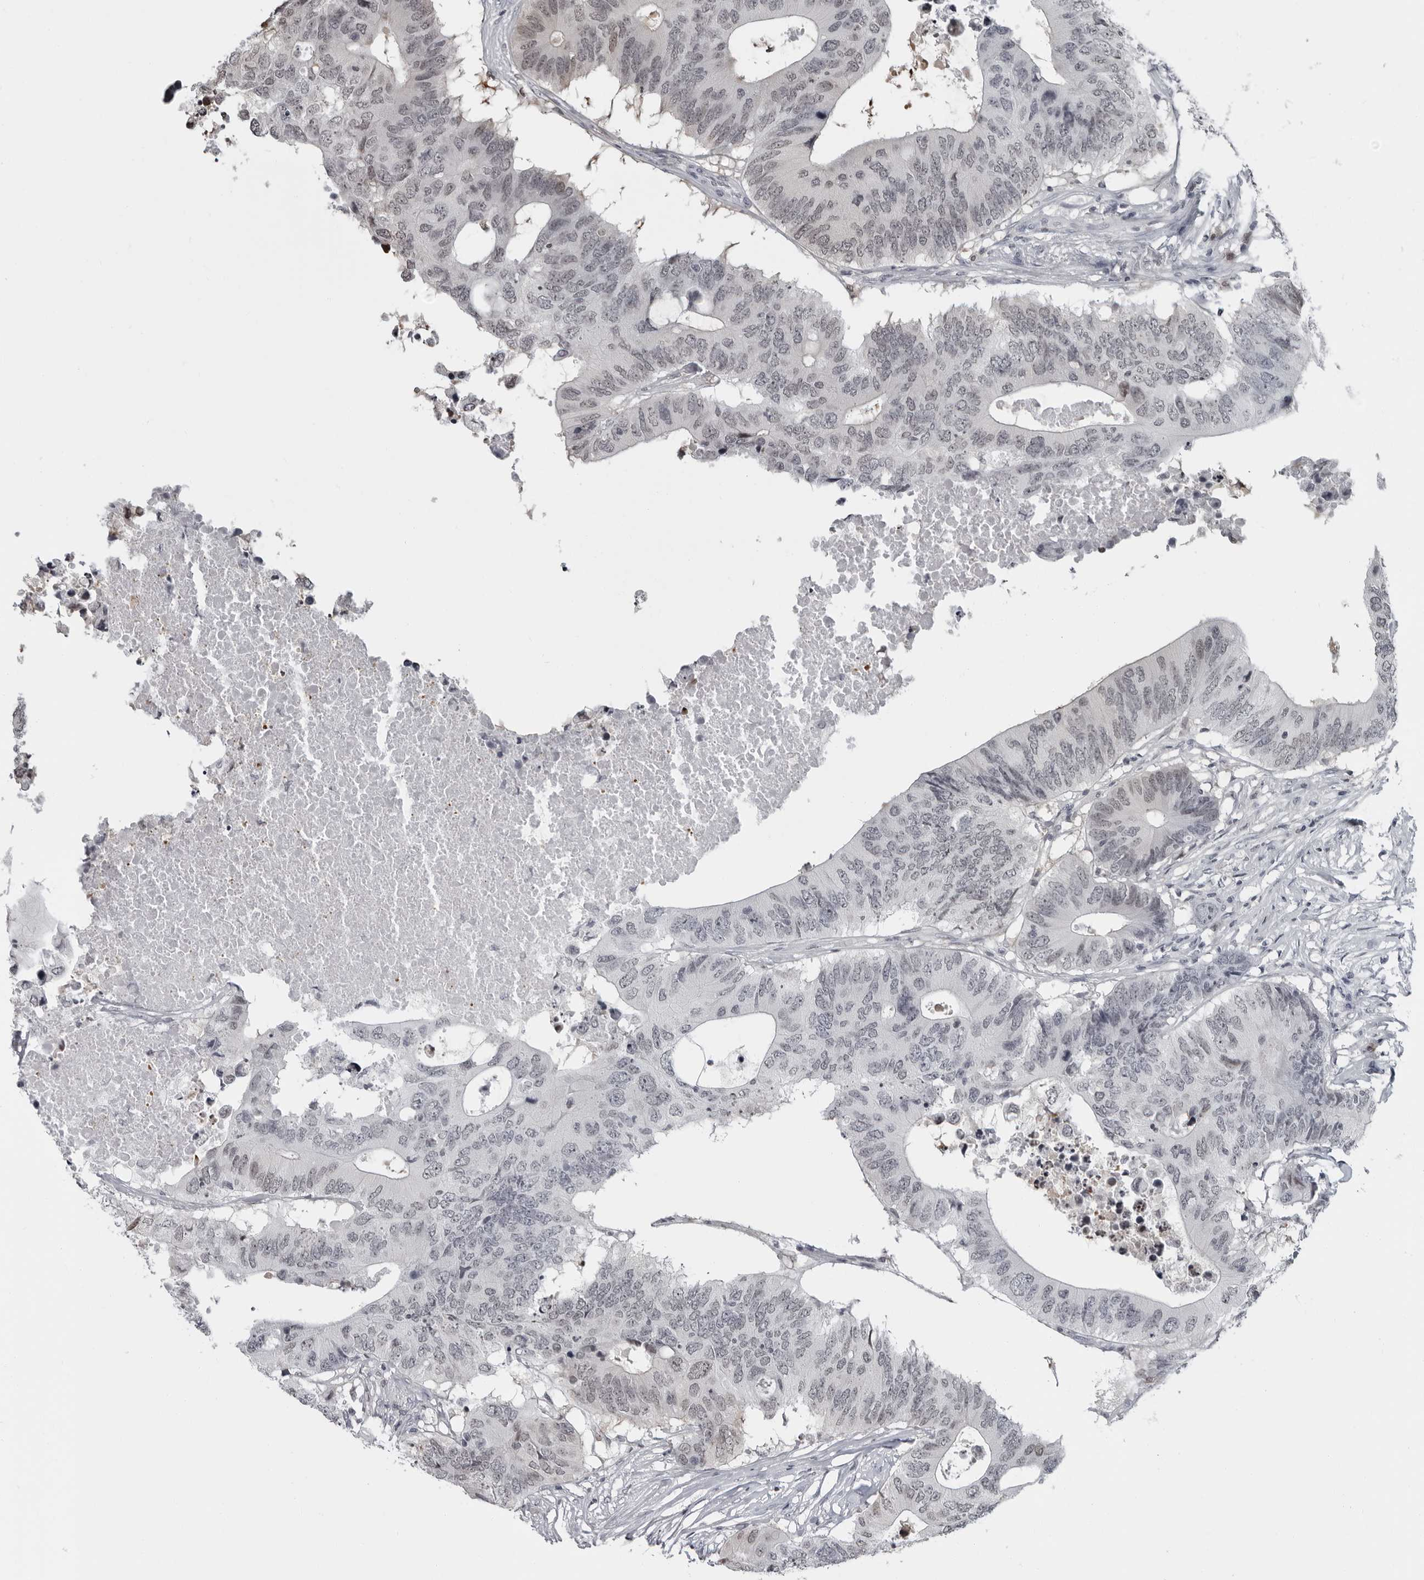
{"staining": {"intensity": "weak", "quantity": "<25%", "location": "nuclear"}, "tissue": "colorectal cancer", "cell_type": "Tumor cells", "image_type": "cancer", "snomed": [{"axis": "morphology", "description": "Adenocarcinoma, NOS"}, {"axis": "topography", "description": "Colon"}], "caption": "Colorectal cancer (adenocarcinoma) stained for a protein using IHC exhibits no positivity tumor cells.", "gene": "LZIC", "patient": {"sex": "male", "age": 71}}